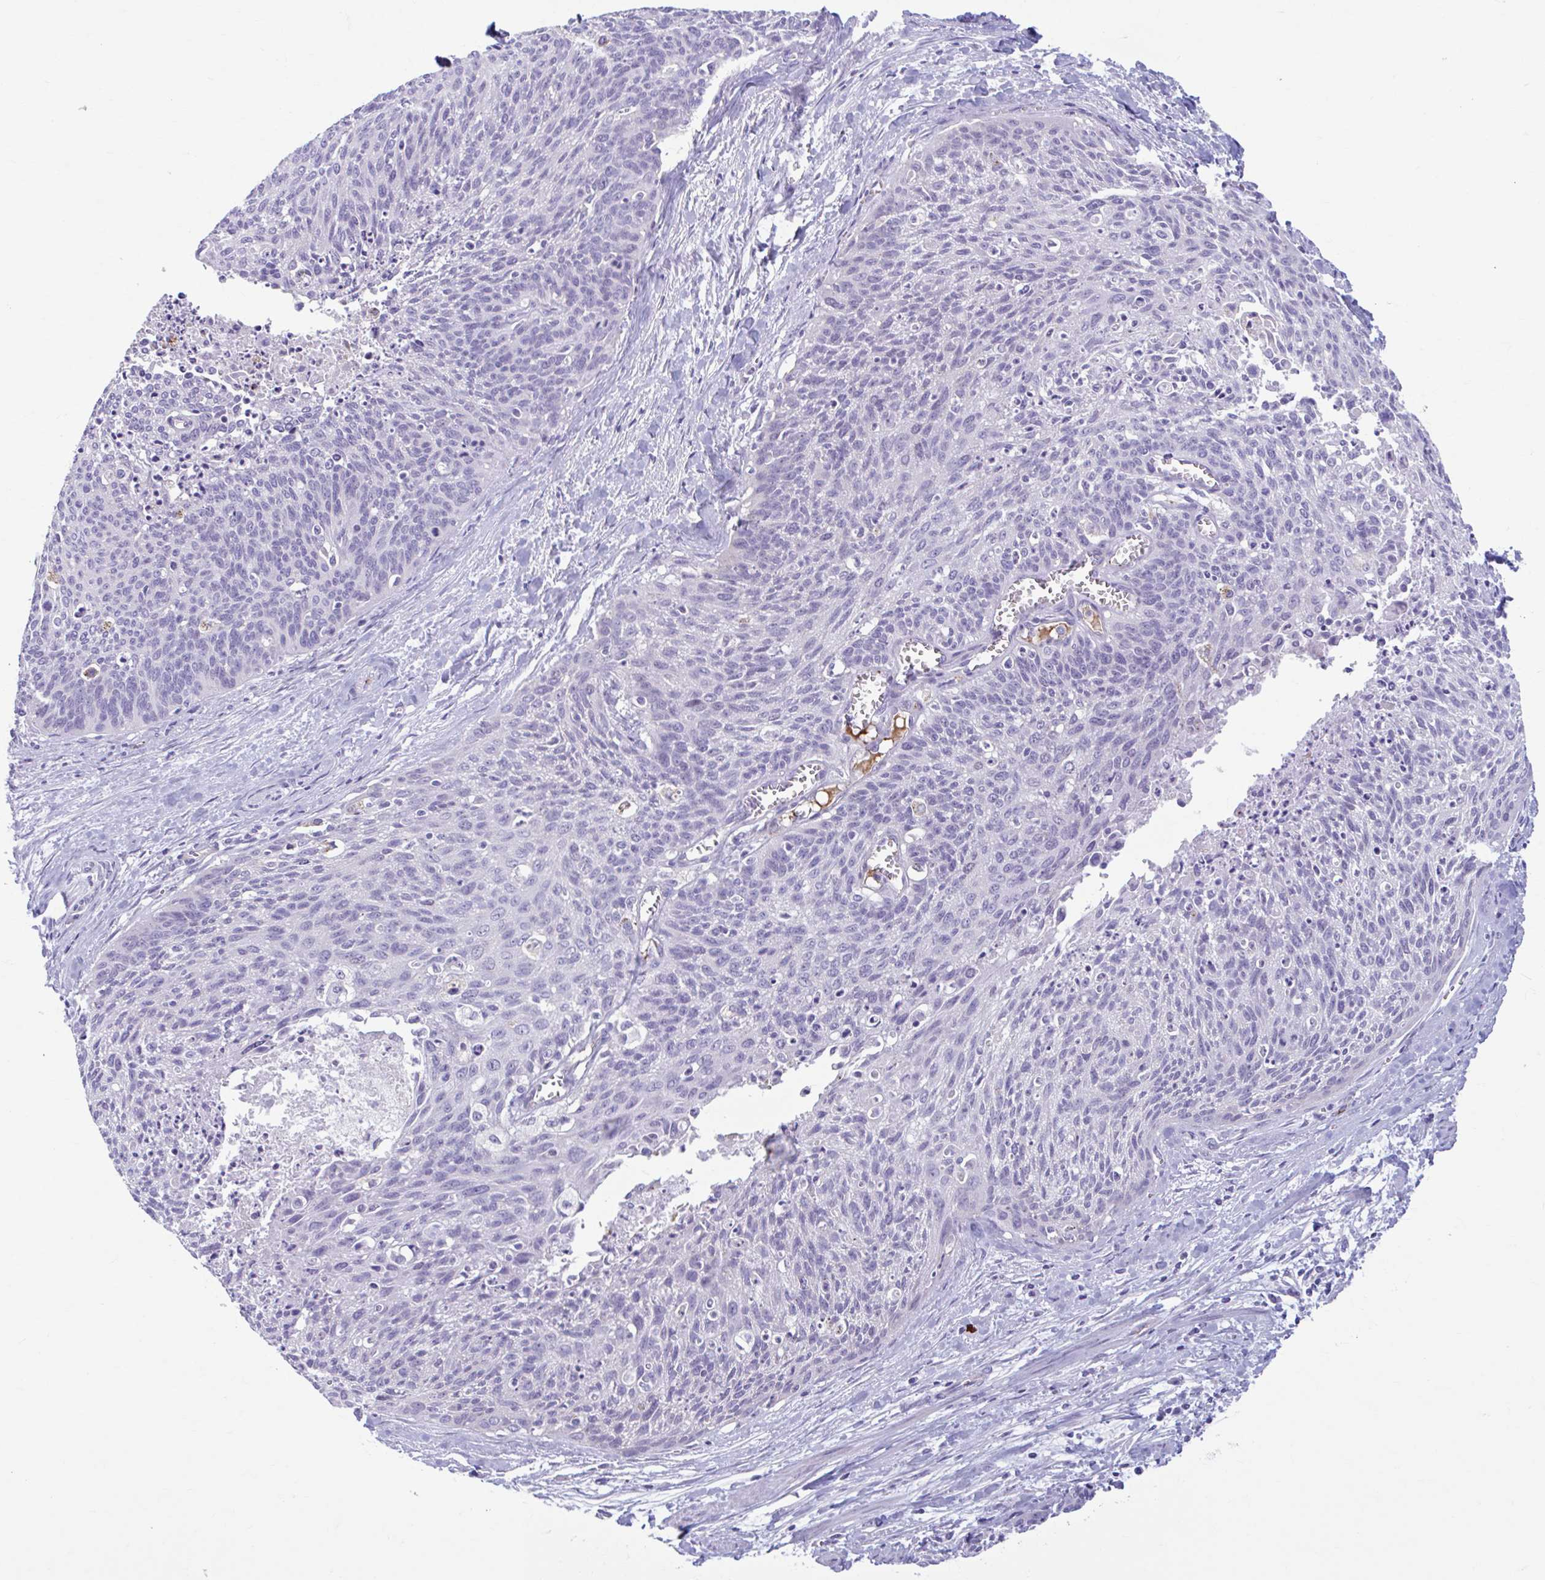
{"staining": {"intensity": "negative", "quantity": "none", "location": "none"}, "tissue": "cervical cancer", "cell_type": "Tumor cells", "image_type": "cancer", "snomed": [{"axis": "morphology", "description": "Squamous cell carcinoma, NOS"}, {"axis": "topography", "description": "Cervix"}], "caption": "Immunohistochemistry (IHC) image of neoplastic tissue: cervical squamous cell carcinoma stained with DAB (3,3'-diaminobenzidine) reveals no significant protein positivity in tumor cells.", "gene": "C12orf71", "patient": {"sex": "female", "age": 55}}